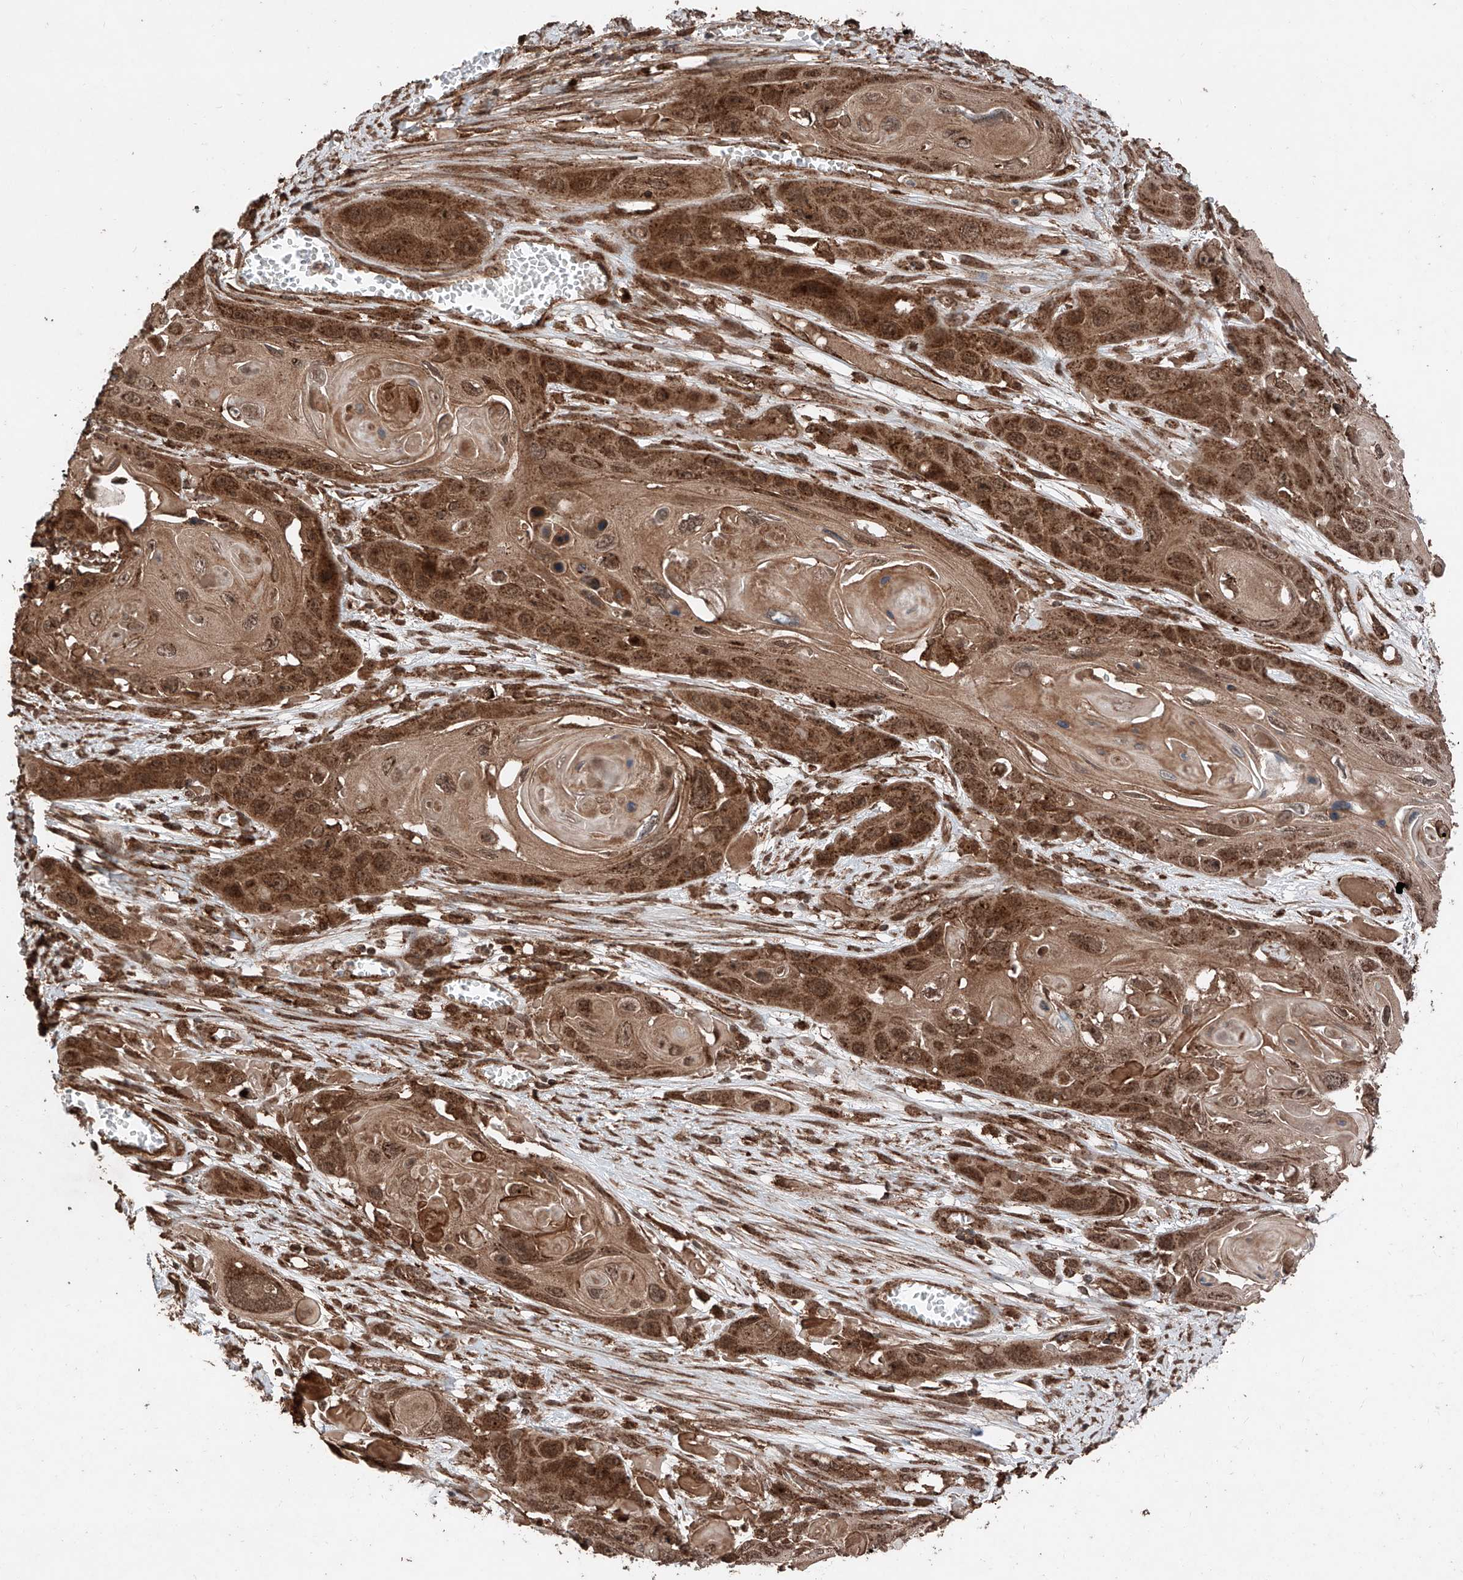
{"staining": {"intensity": "strong", "quantity": ">75%", "location": "cytoplasmic/membranous"}, "tissue": "skin cancer", "cell_type": "Tumor cells", "image_type": "cancer", "snomed": [{"axis": "morphology", "description": "Squamous cell carcinoma, NOS"}, {"axis": "topography", "description": "Skin"}], "caption": "Immunohistochemical staining of human skin cancer (squamous cell carcinoma) demonstrates strong cytoplasmic/membranous protein positivity in approximately >75% of tumor cells. Using DAB (brown) and hematoxylin (blue) stains, captured at high magnification using brightfield microscopy.", "gene": "ZSCAN29", "patient": {"sex": "male", "age": 55}}